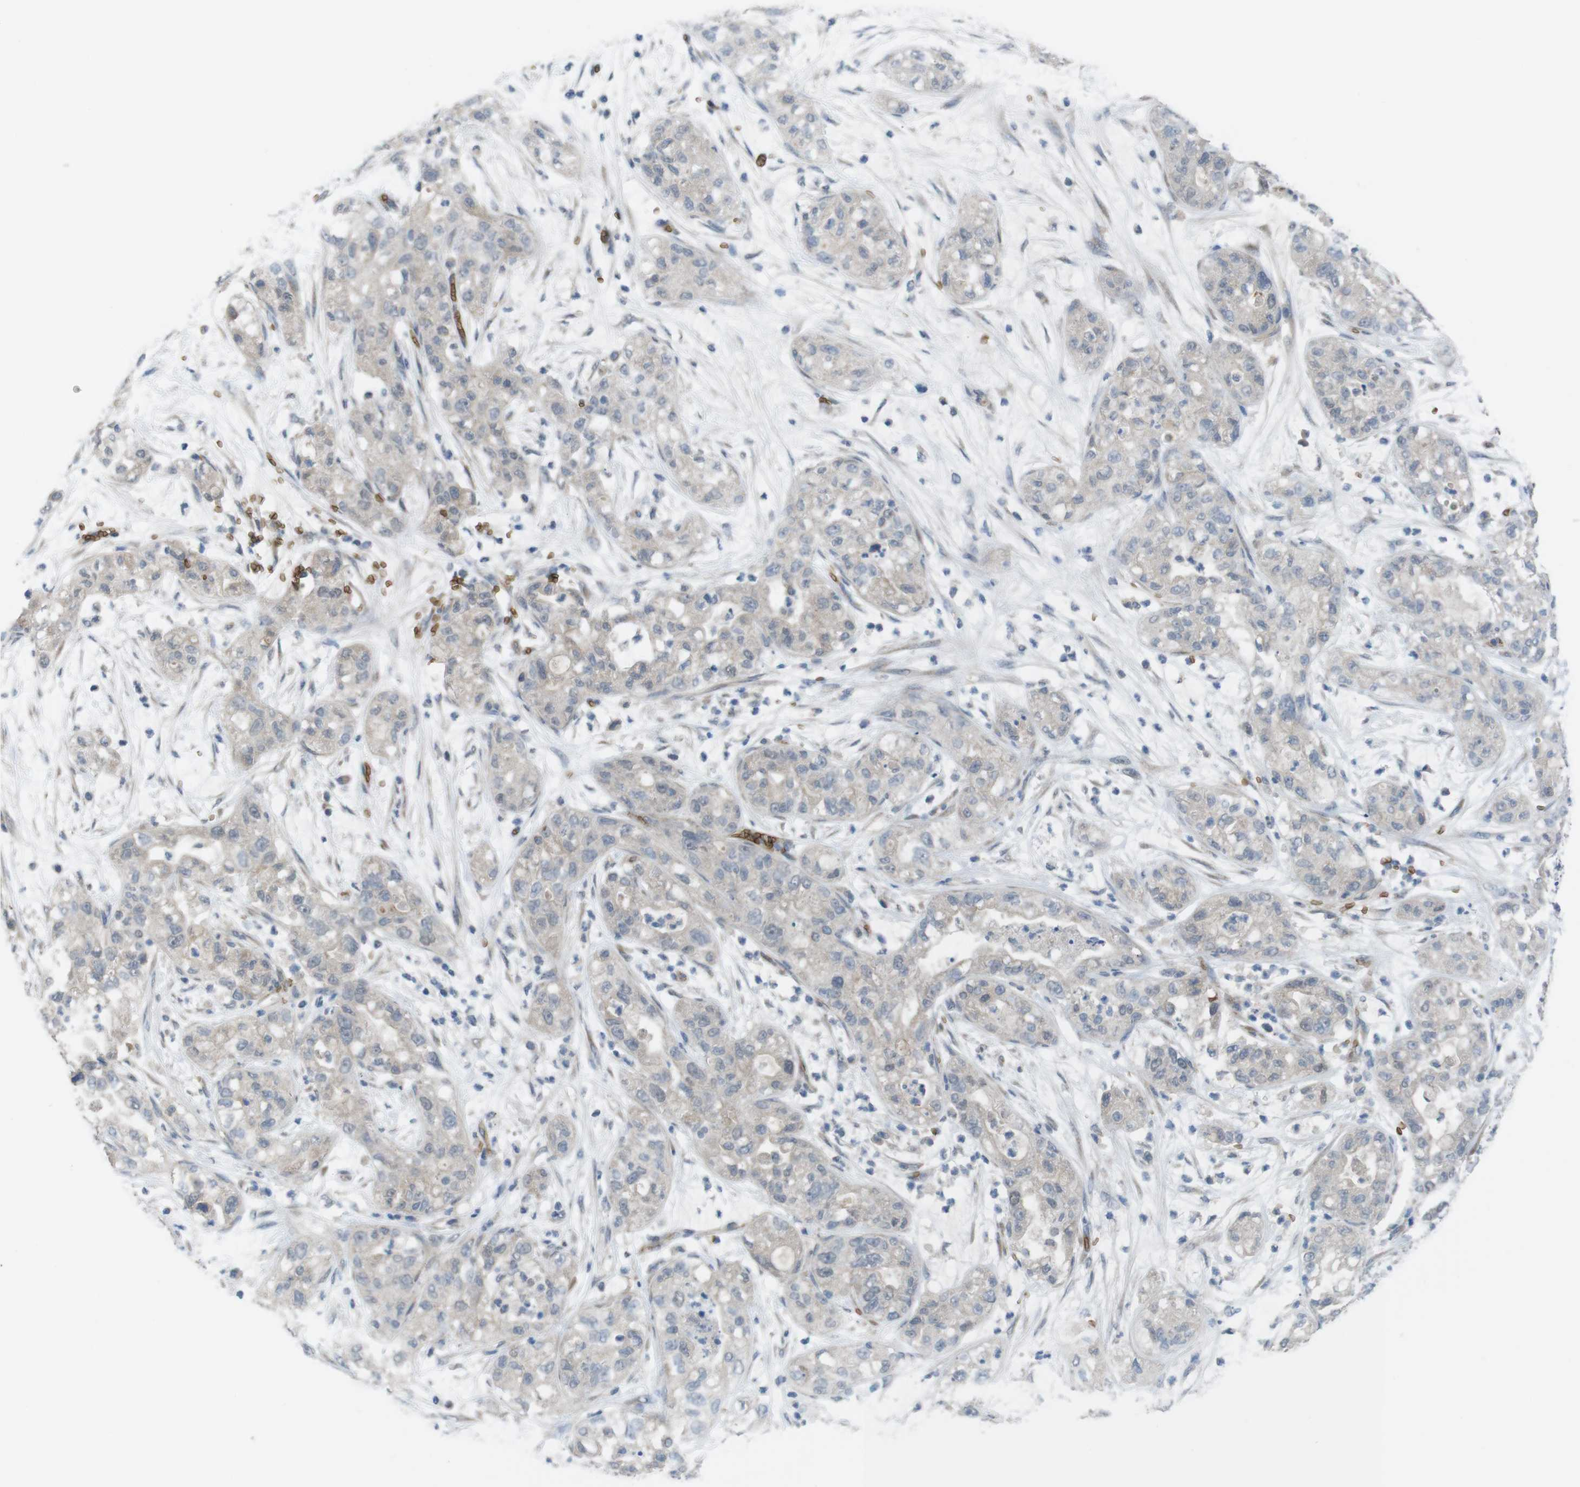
{"staining": {"intensity": "weak", "quantity": "25%-75%", "location": "cytoplasmic/membranous"}, "tissue": "pancreatic cancer", "cell_type": "Tumor cells", "image_type": "cancer", "snomed": [{"axis": "morphology", "description": "Adenocarcinoma, NOS"}, {"axis": "topography", "description": "Pancreas"}], "caption": "IHC staining of pancreatic adenocarcinoma, which exhibits low levels of weak cytoplasmic/membranous expression in approximately 25%-75% of tumor cells indicating weak cytoplasmic/membranous protein expression. The staining was performed using DAB (brown) for protein detection and nuclei were counterstained in hematoxylin (blue).", "gene": "GYPA", "patient": {"sex": "female", "age": 78}}